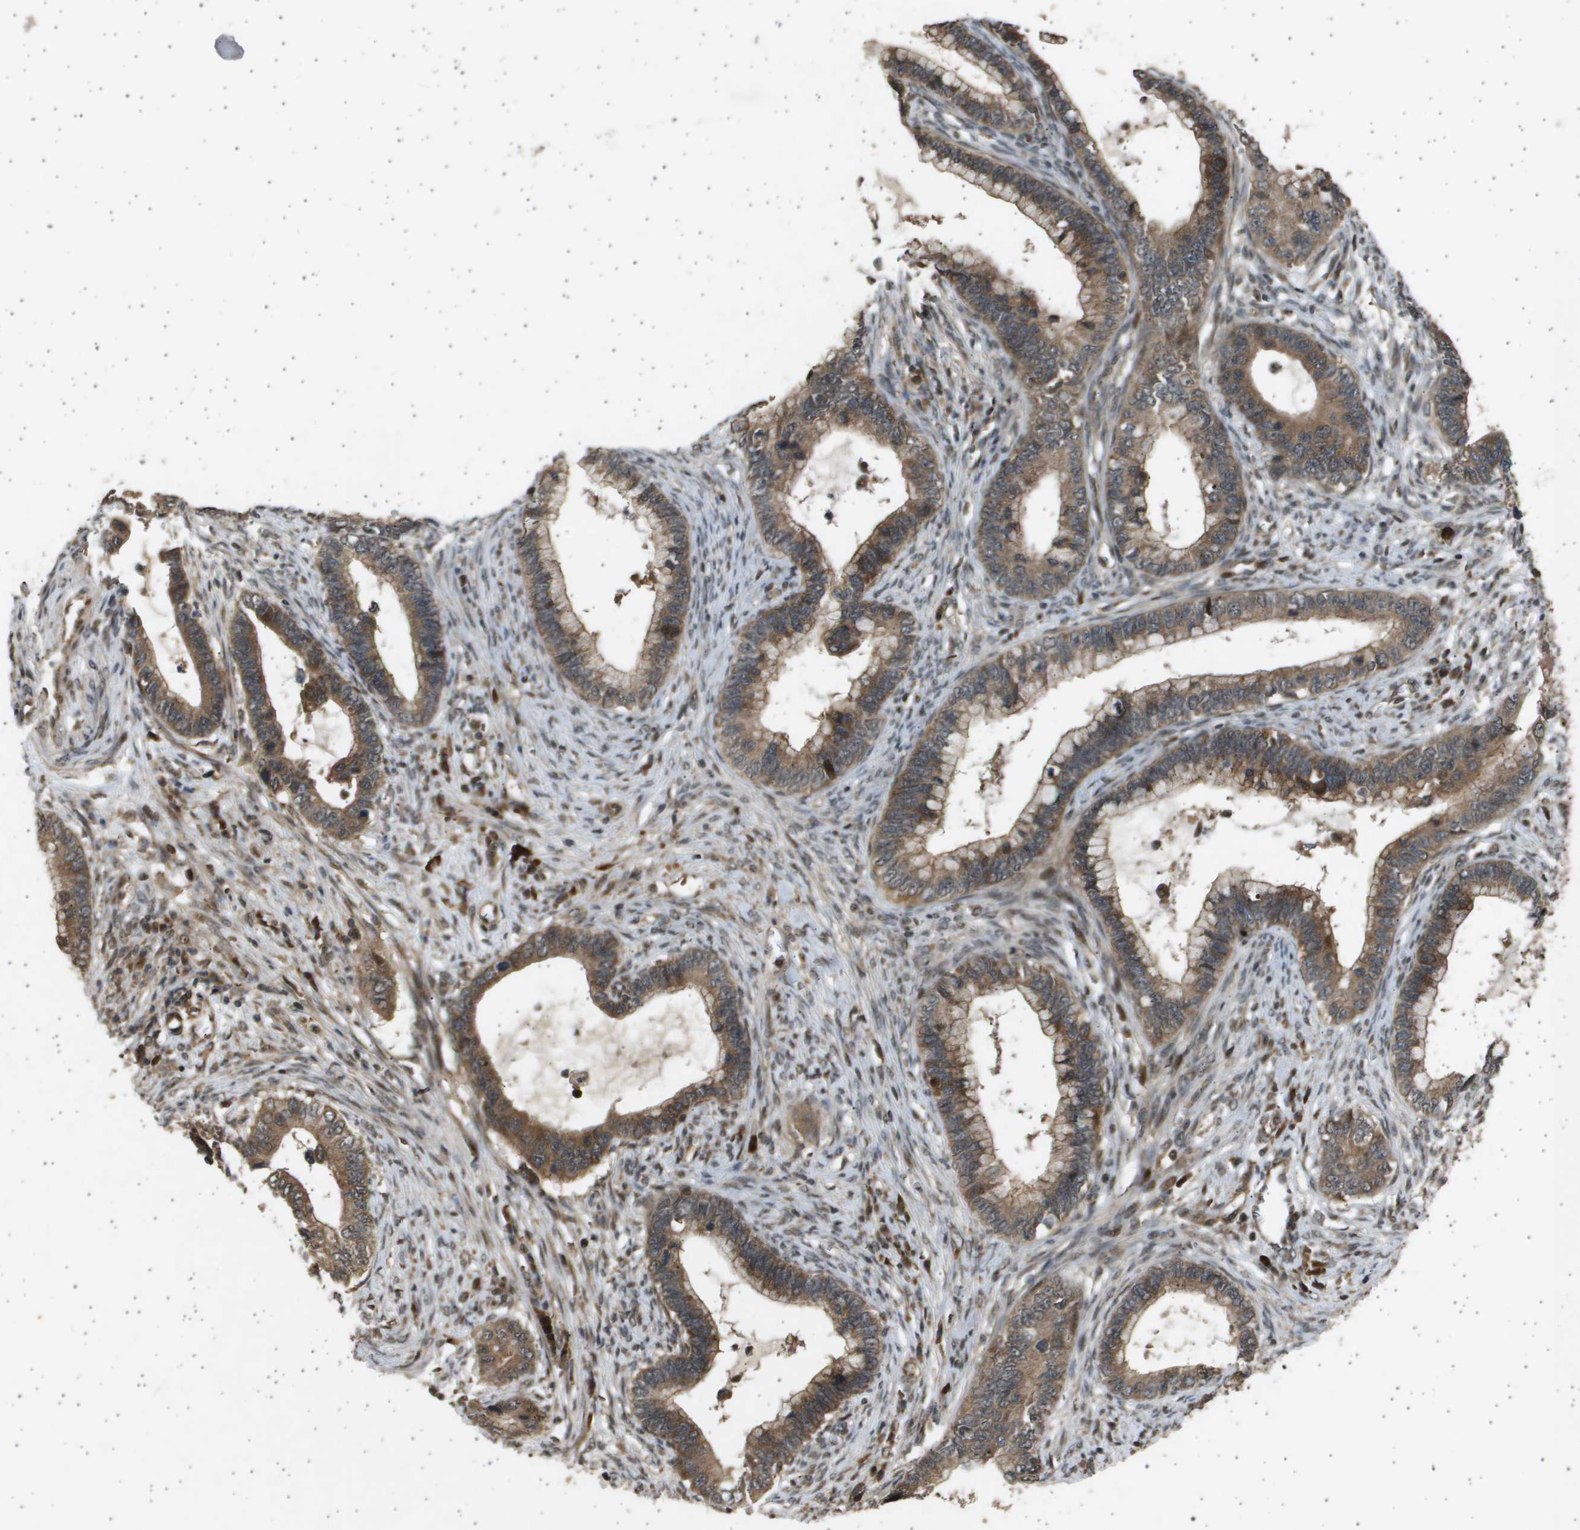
{"staining": {"intensity": "moderate", "quantity": ">75%", "location": "cytoplasmic/membranous"}, "tissue": "cervical cancer", "cell_type": "Tumor cells", "image_type": "cancer", "snomed": [{"axis": "morphology", "description": "Adenocarcinoma, NOS"}, {"axis": "topography", "description": "Cervix"}], "caption": "Immunohistochemistry (IHC) photomicrograph of human cervical cancer (adenocarcinoma) stained for a protein (brown), which demonstrates medium levels of moderate cytoplasmic/membranous expression in approximately >75% of tumor cells.", "gene": "TNRC6A", "patient": {"sex": "female", "age": 44}}